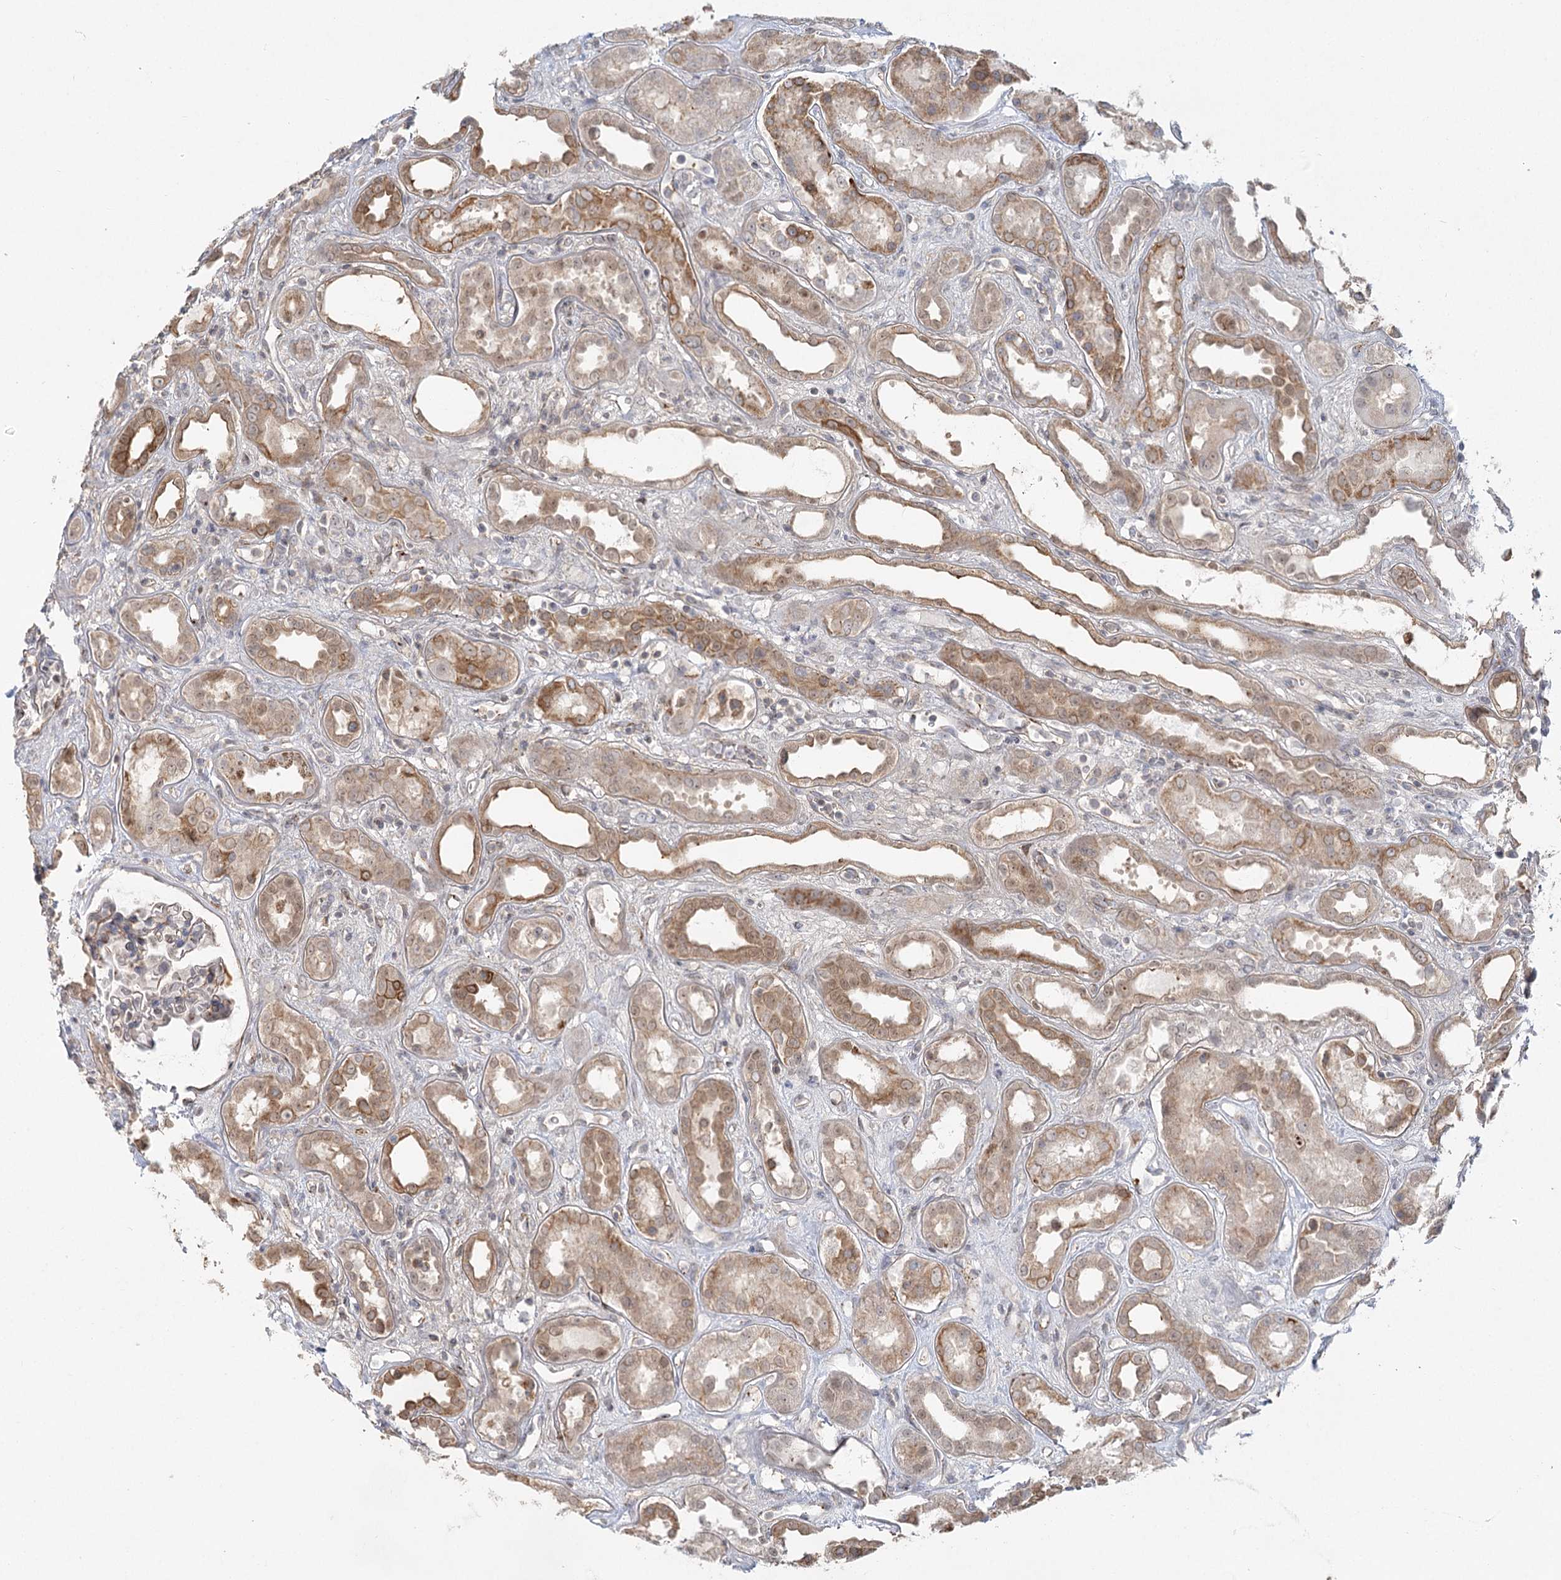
{"staining": {"intensity": "weak", "quantity": "<25%", "location": "cytoplasmic/membranous"}, "tissue": "kidney", "cell_type": "Cells in glomeruli", "image_type": "normal", "snomed": [{"axis": "morphology", "description": "Normal tissue, NOS"}, {"axis": "topography", "description": "Kidney"}], "caption": "Immunohistochemical staining of benign kidney demonstrates no significant staining in cells in glomeruli.", "gene": "KBTBD4", "patient": {"sex": "male", "age": 59}}